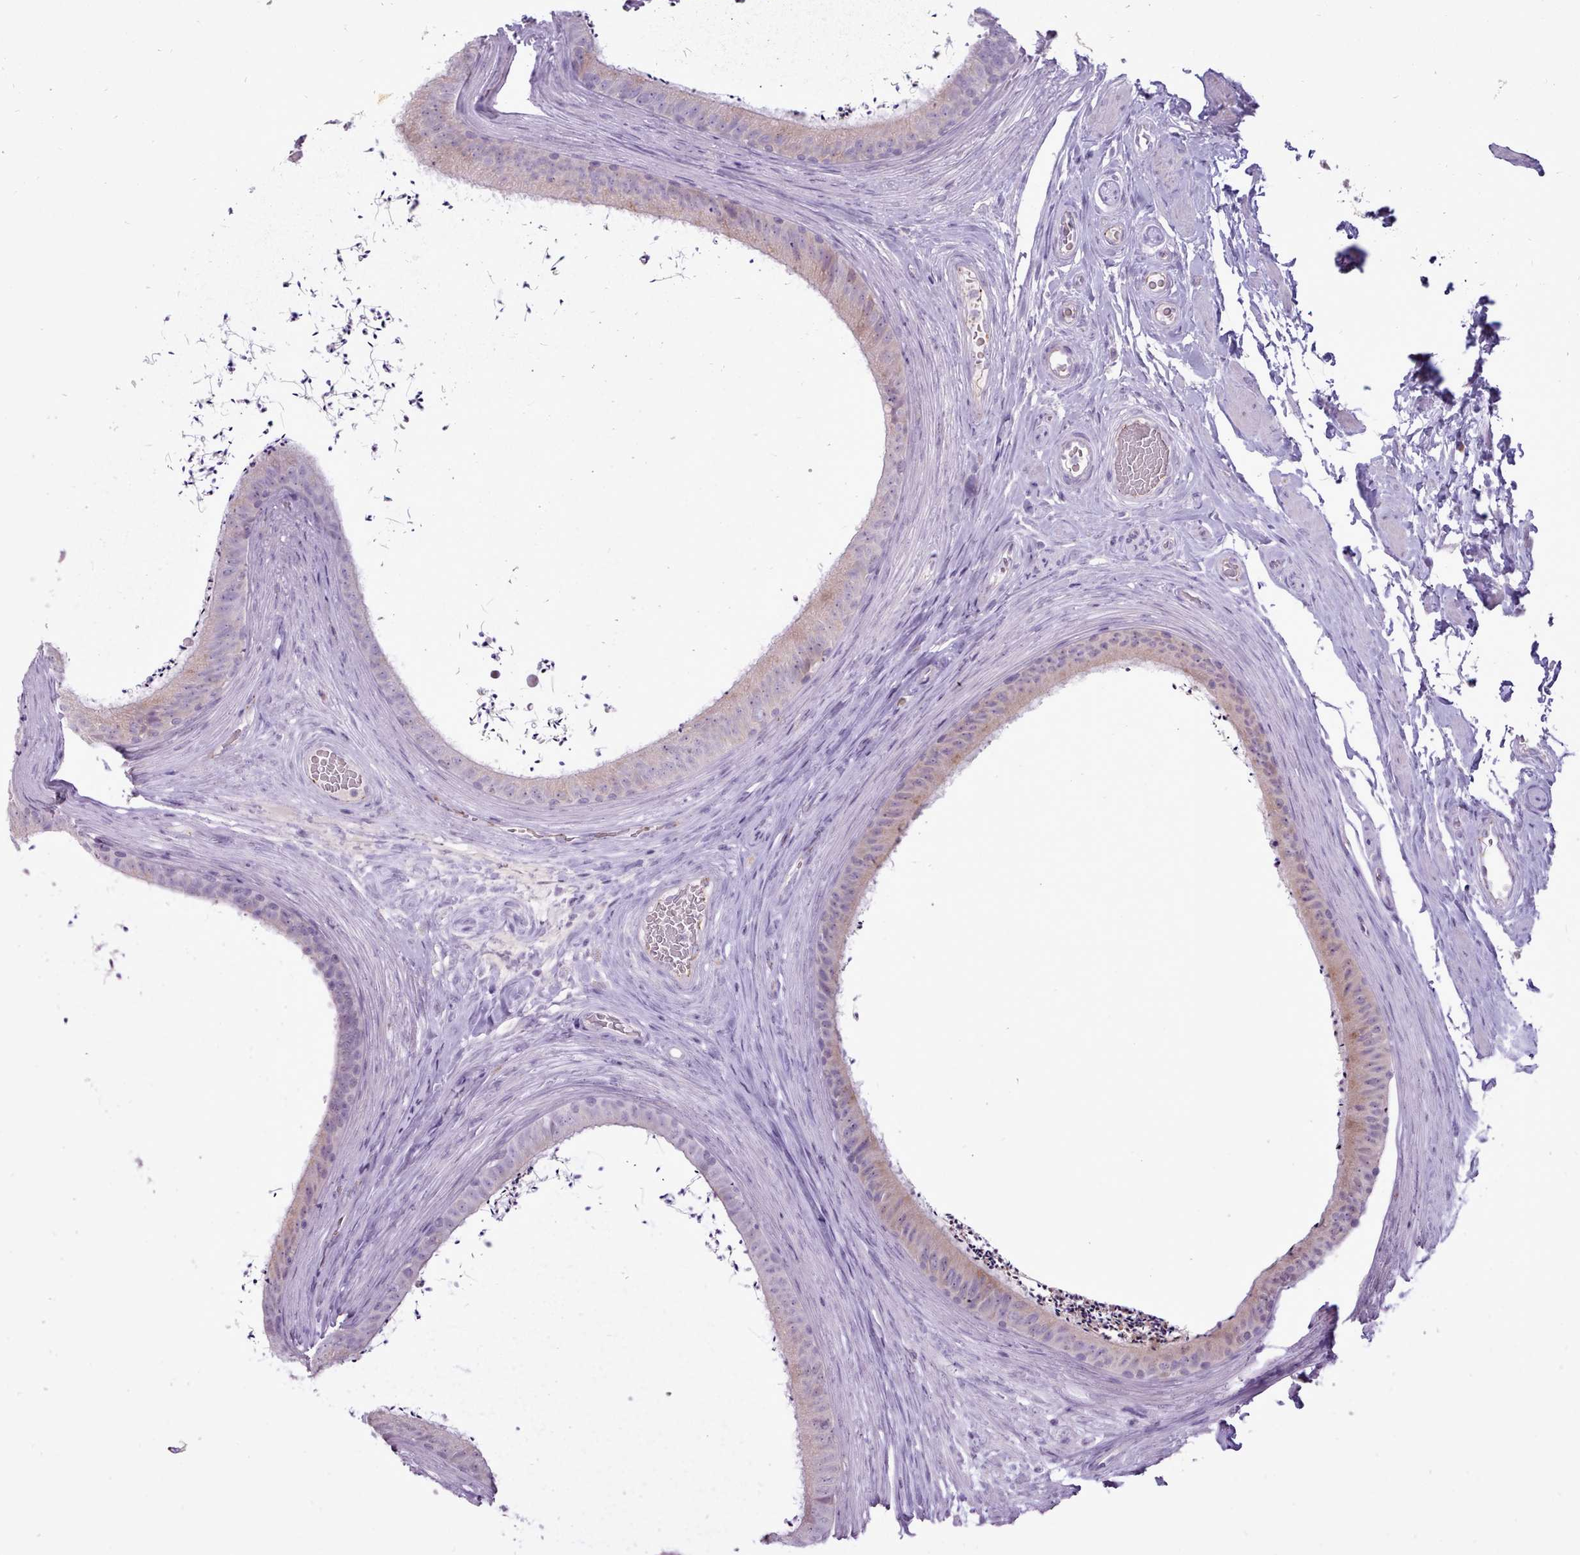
{"staining": {"intensity": "weak", "quantity": "<25%", "location": "cytoplasmic/membranous"}, "tissue": "epididymis", "cell_type": "Glandular cells", "image_type": "normal", "snomed": [{"axis": "morphology", "description": "Normal tissue, NOS"}, {"axis": "topography", "description": "Testis"}, {"axis": "topography", "description": "Epididymis"}], "caption": "IHC of normal human epididymis displays no staining in glandular cells.", "gene": "ATRAID", "patient": {"sex": "male", "age": 41}}